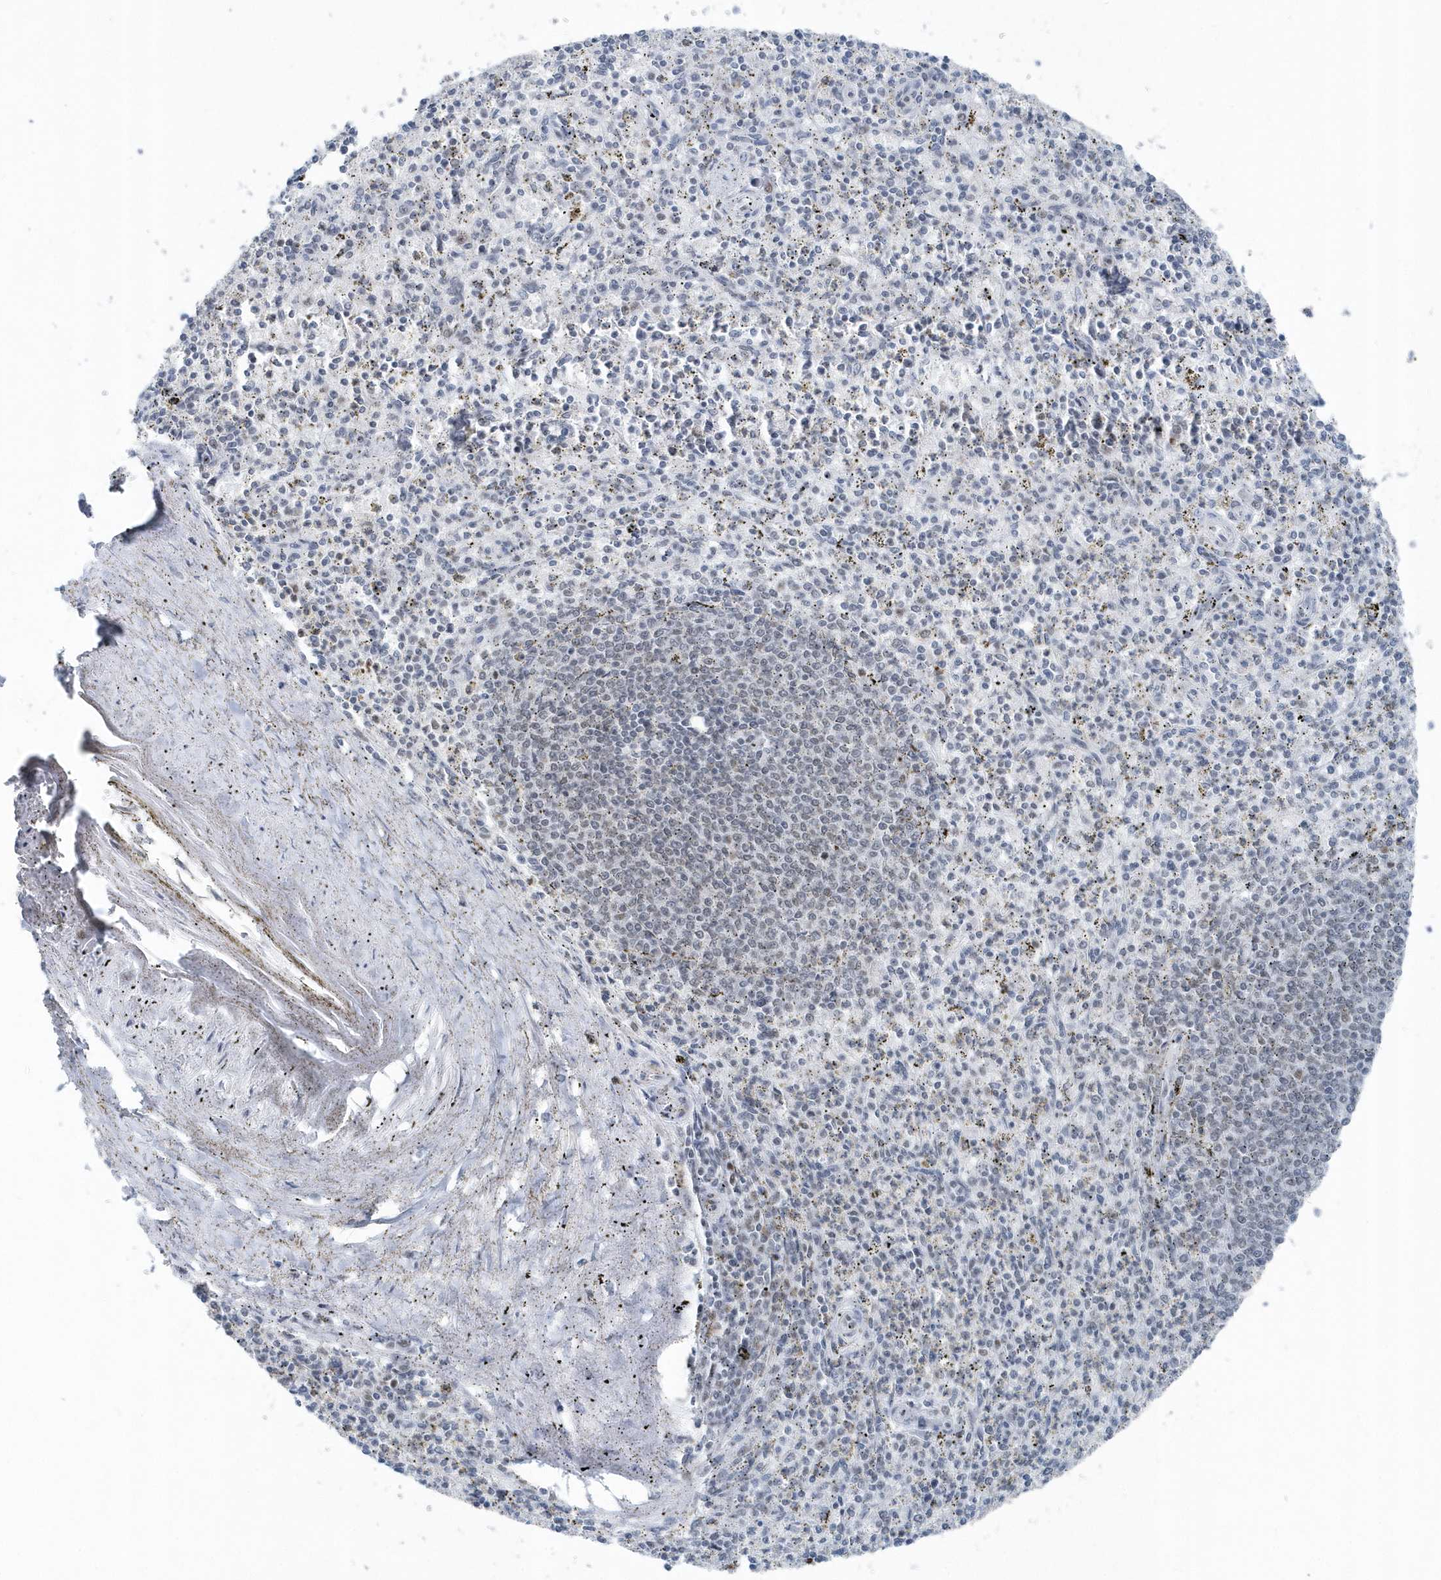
{"staining": {"intensity": "weak", "quantity": "<25%", "location": "nuclear"}, "tissue": "spleen", "cell_type": "Cells in red pulp", "image_type": "normal", "snomed": [{"axis": "morphology", "description": "Normal tissue, NOS"}, {"axis": "topography", "description": "Spleen"}], "caption": "IHC histopathology image of benign human spleen stained for a protein (brown), which reveals no expression in cells in red pulp. Nuclei are stained in blue.", "gene": "FIP1L1", "patient": {"sex": "male", "age": 72}}